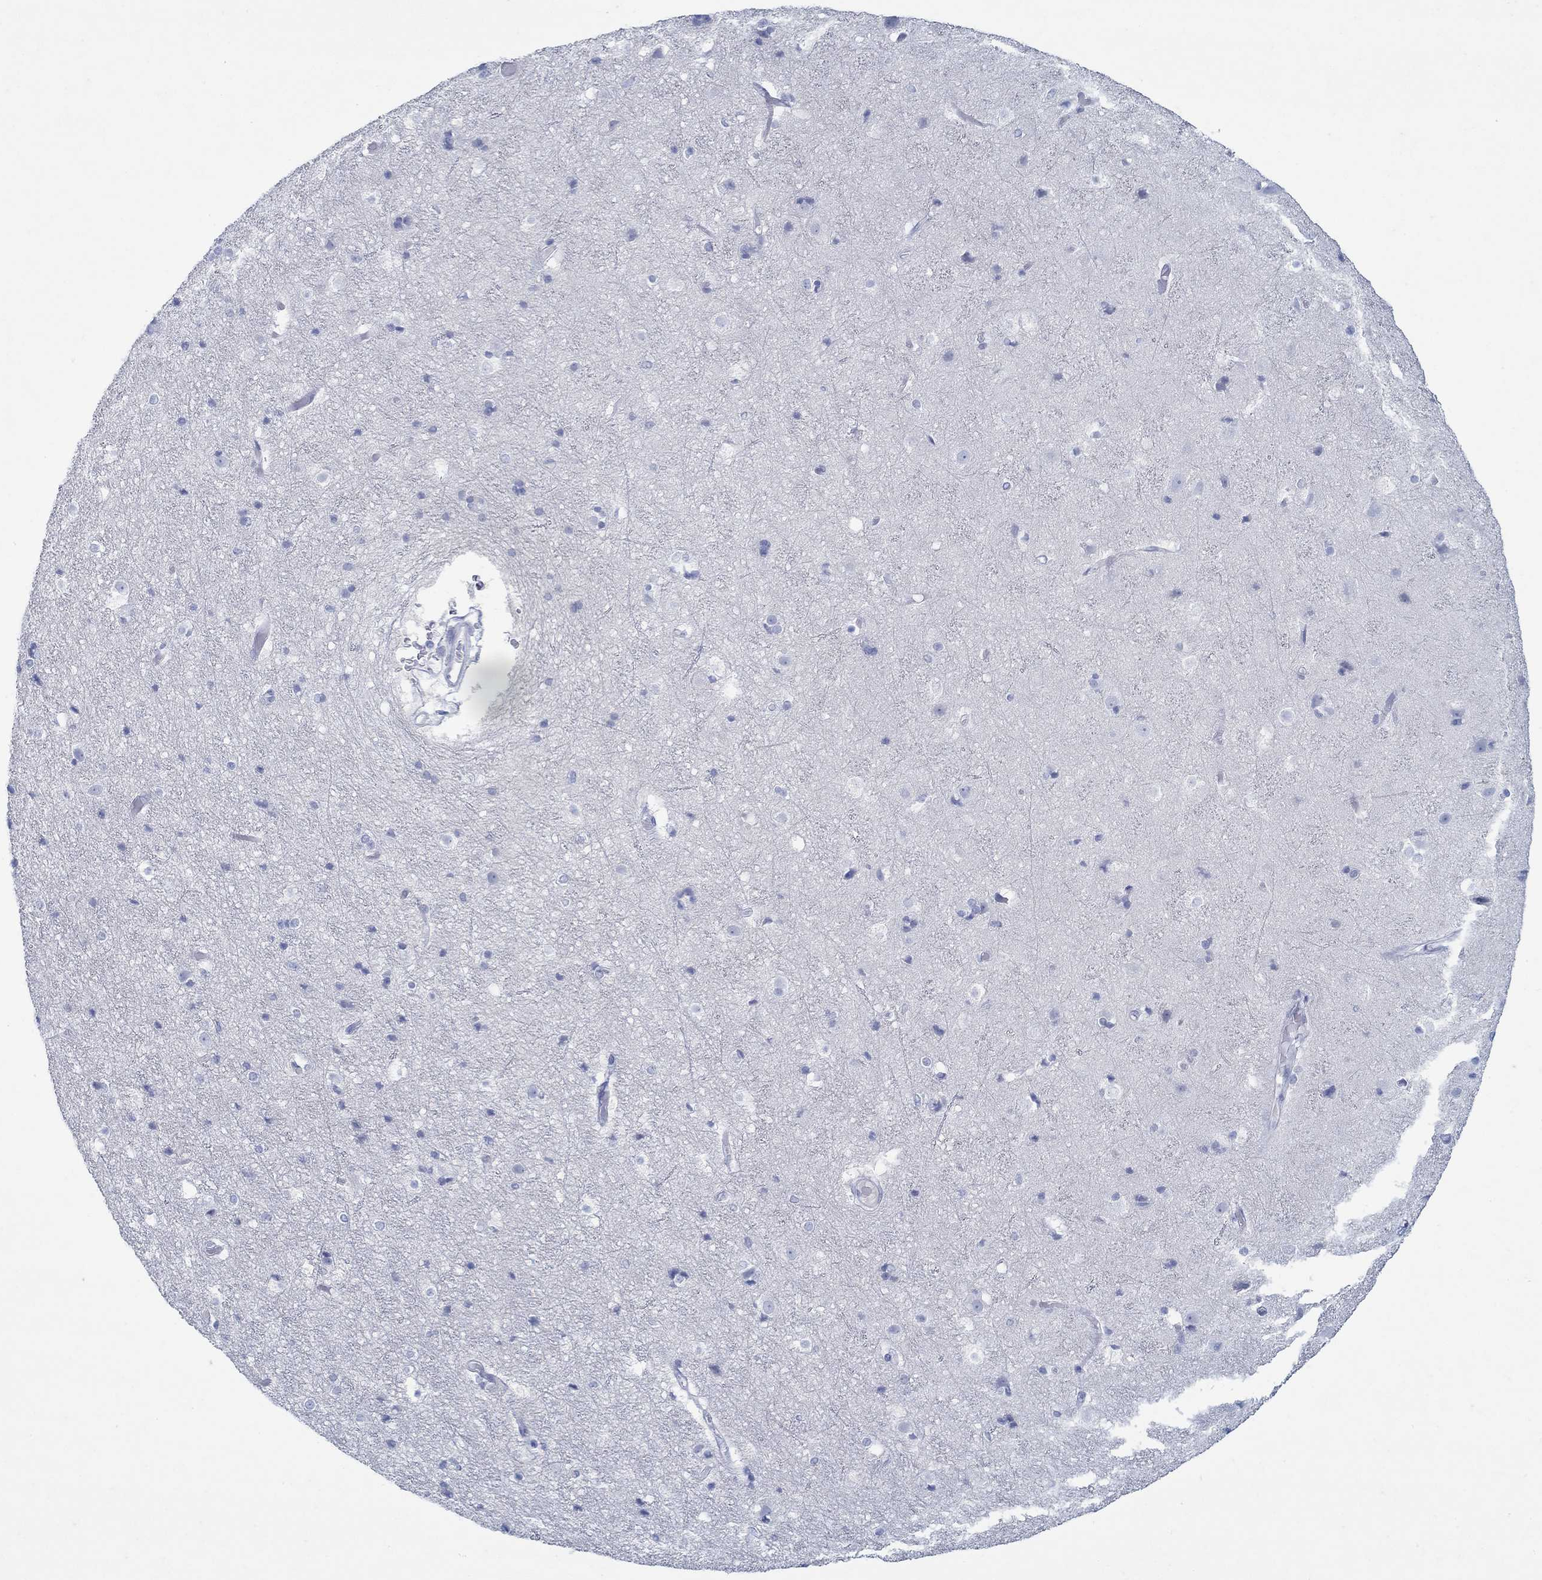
{"staining": {"intensity": "negative", "quantity": "none", "location": "none"}, "tissue": "cerebral cortex", "cell_type": "Endothelial cells", "image_type": "normal", "snomed": [{"axis": "morphology", "description": "Normal tissue, NOS"}, {"axis": "topography", "description": "Cerebral cortex"}], "caption": "An IHC micrograph of normal cerebral cortex is shown. There is no staining in endothelial cells of cerebral cortex.", "gene": "PAX9", "patient": {"sex": "female", "age": 52}}